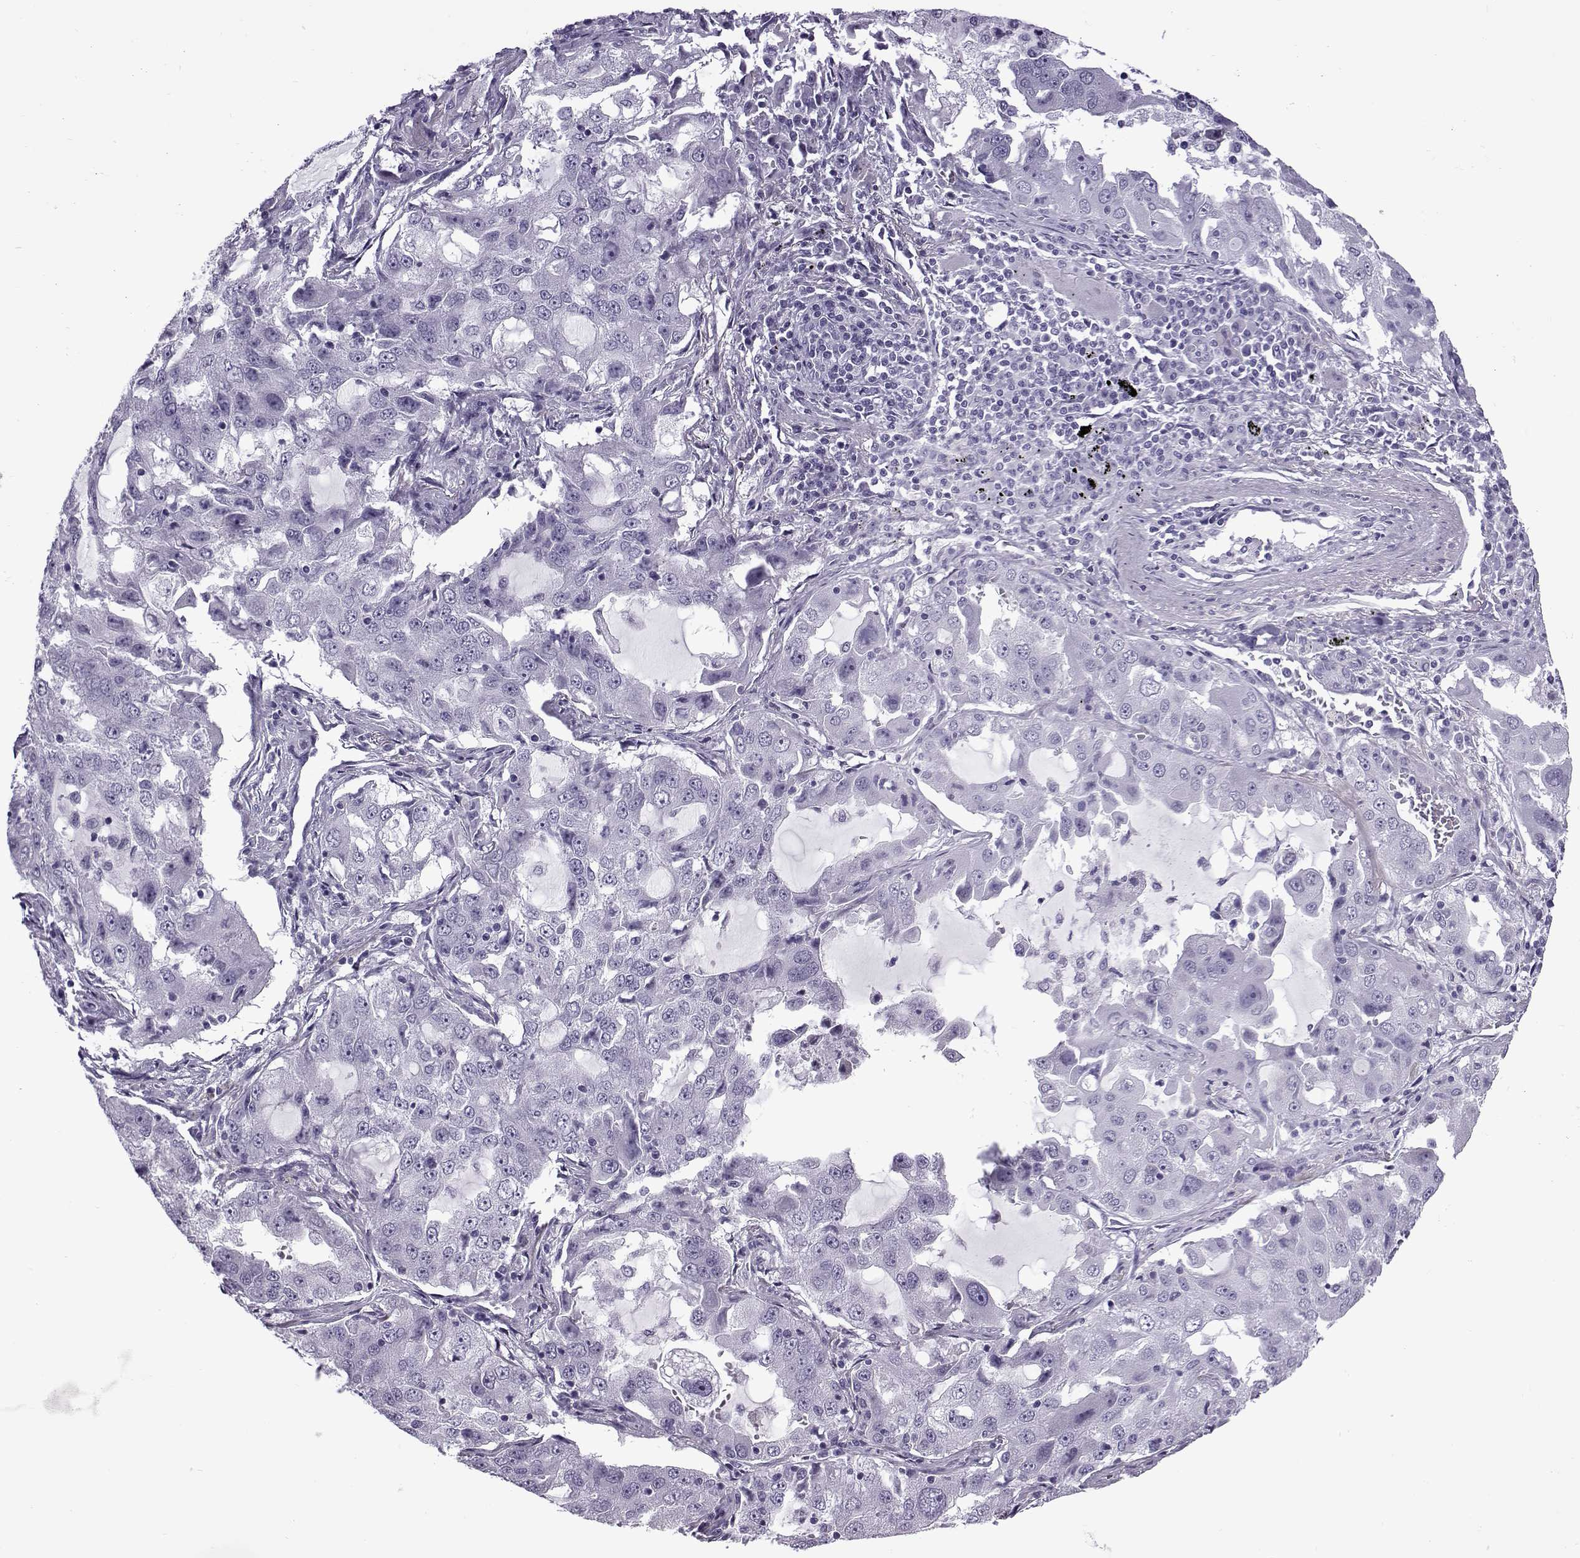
{"staining": {"intensity": "negative", "quantity": "none", "location": "none"}, "tissue": "lung cancer", "cell_type": "Tumor cells", "image_type": "cancer", "snomed": [{"axis": "morphology", "description": "Adenocarcinoma, NOS"}, {"axis": "topography", "description": "Lung"}], "caption": "This is an immunohistochemistry photomicrograph of human lung cancer. There is no expression in tumor cells.", "gene": "OIP5", "patient": {"sex": "female", "age": 61}}